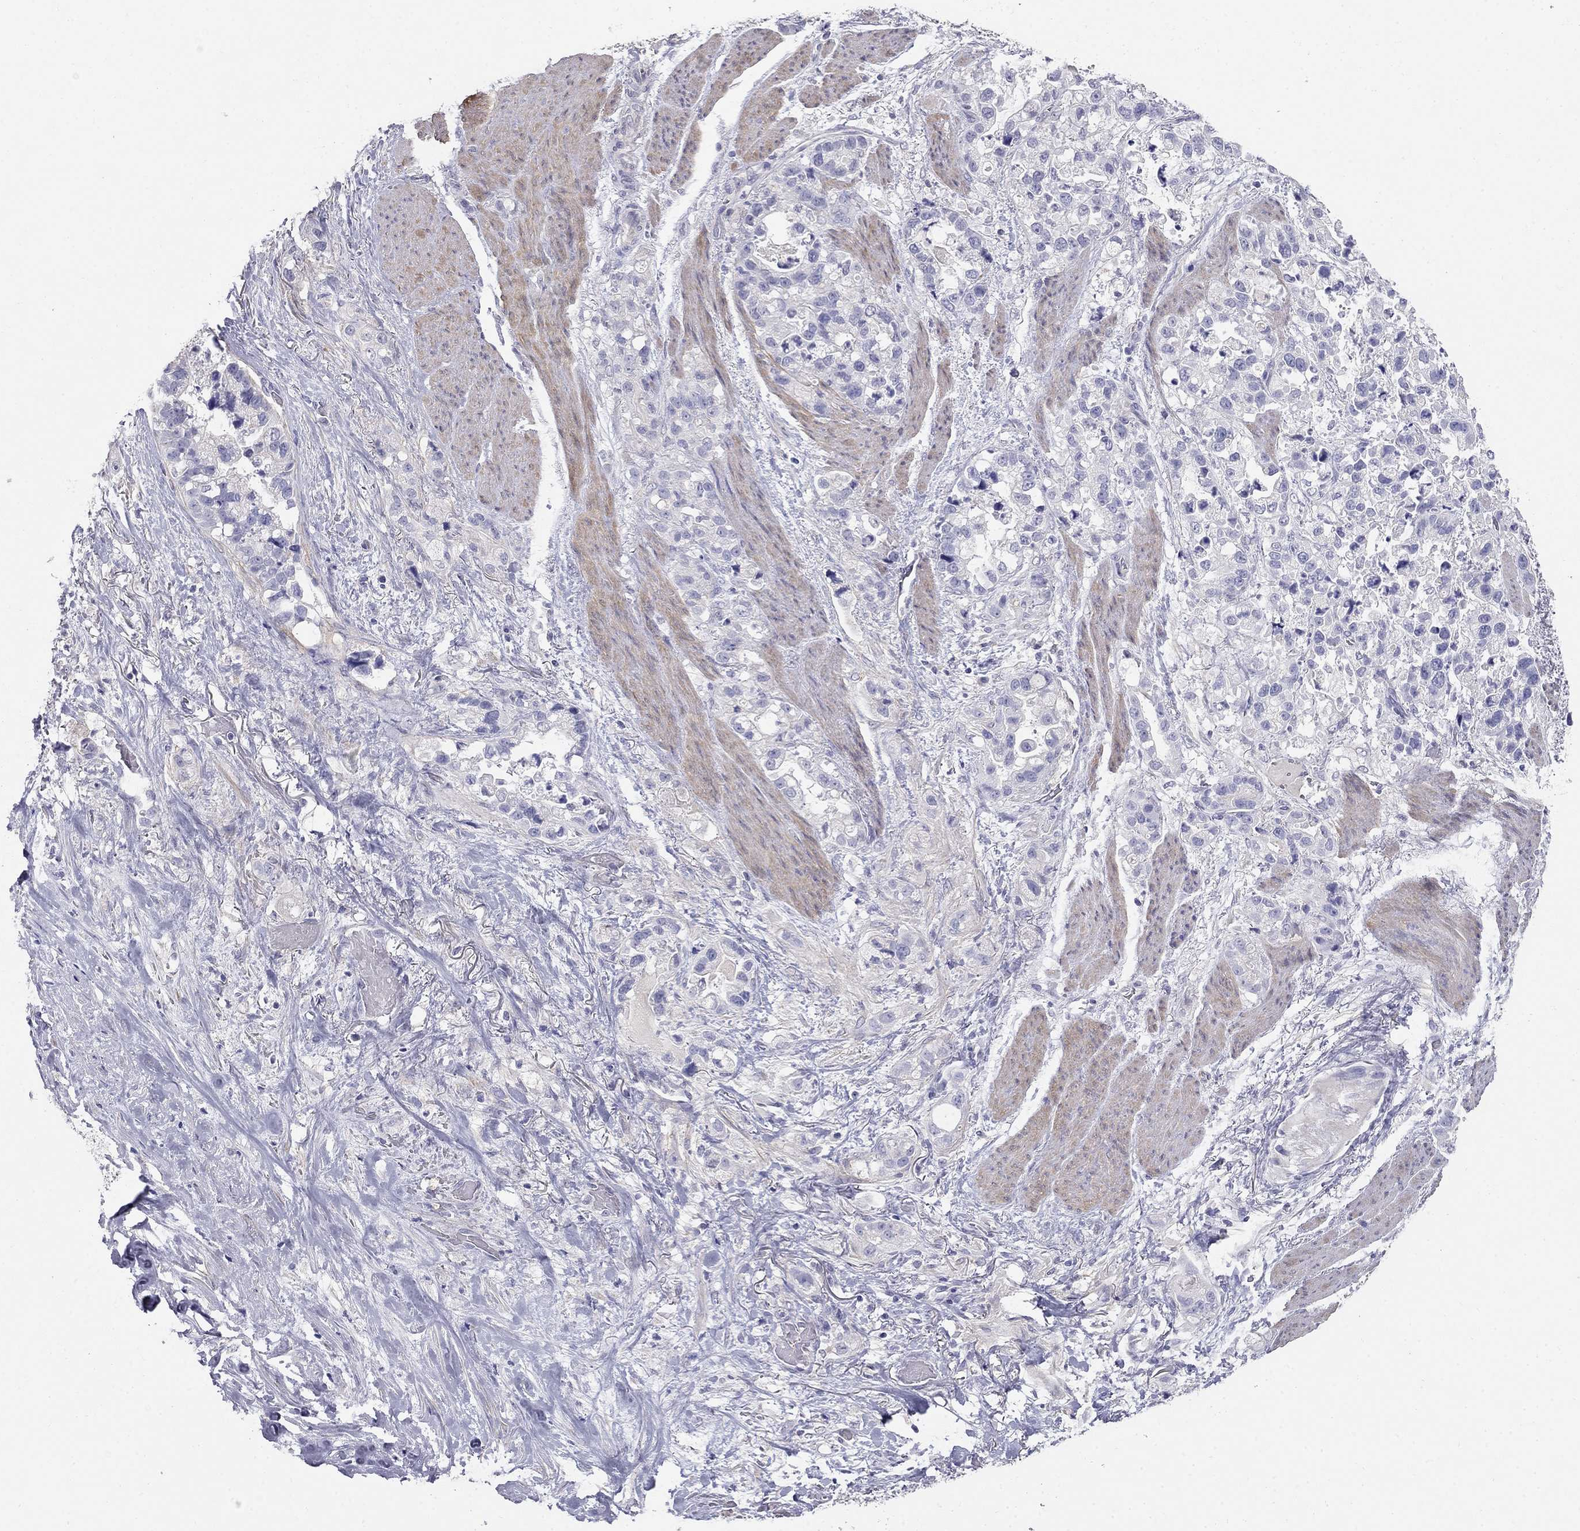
{"staining": {"intensity": "negative", "quantity": "none", "location": "none"}, "tissue": "stomach cancer", "cell_type": "Tumor cells", "image_type": "cancer", "snomed": [{"axis": "morphology", "description": "Adenocarcinoma, NOS"}, {"axis": "topography", "description": "Stomach"}], "caption": "IHC image of neoplastic tissue: human stomach adenocarcinoma stained with DAB (3,3'-diaminobenzidine) demonstrates no significant protein staining in tumor cells.", "gene": "LY6H", "patient": {"sex": "male", "age": 59}}